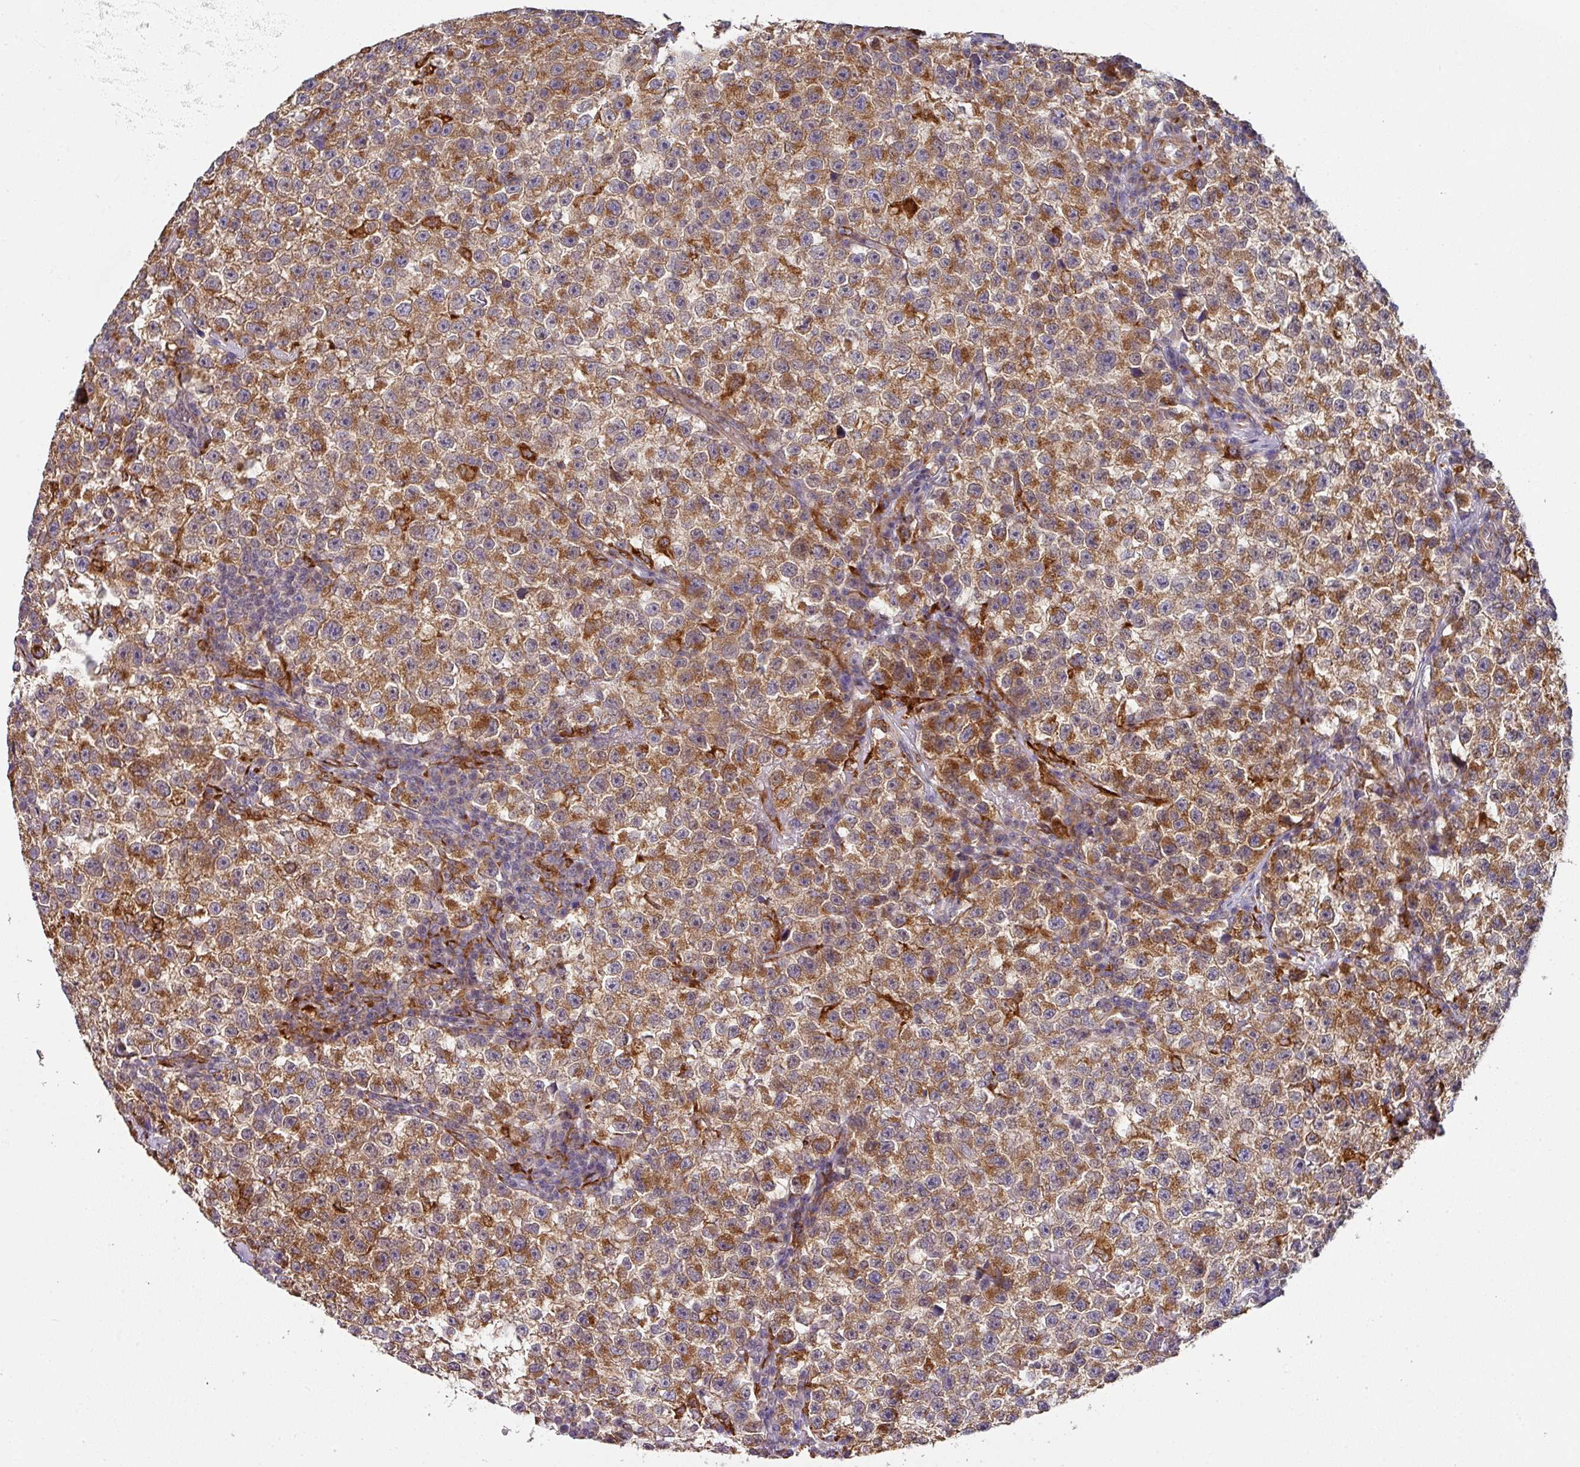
{"staining": {"intensity": "moderate", "quantity": ">75%", "location": "cytoplasmic/membranous"}, "tissue": "testis cancer", "cell_type": "Tumor cells", "image_type": "cancer", "snomed": [{"axis": "morphology", "description": "Seminoma, NOS"}, {"axis": "topography", "description": "Testis"}], "caption": "Seminoma (testis) was stained to show a protein in brown. There is medium levels of moderate cytoplasmic/membranous positivity in approximately >75% of tumor cells.", "gene": "ZNF268", "patient": {"sex": "male", "age": 22}}